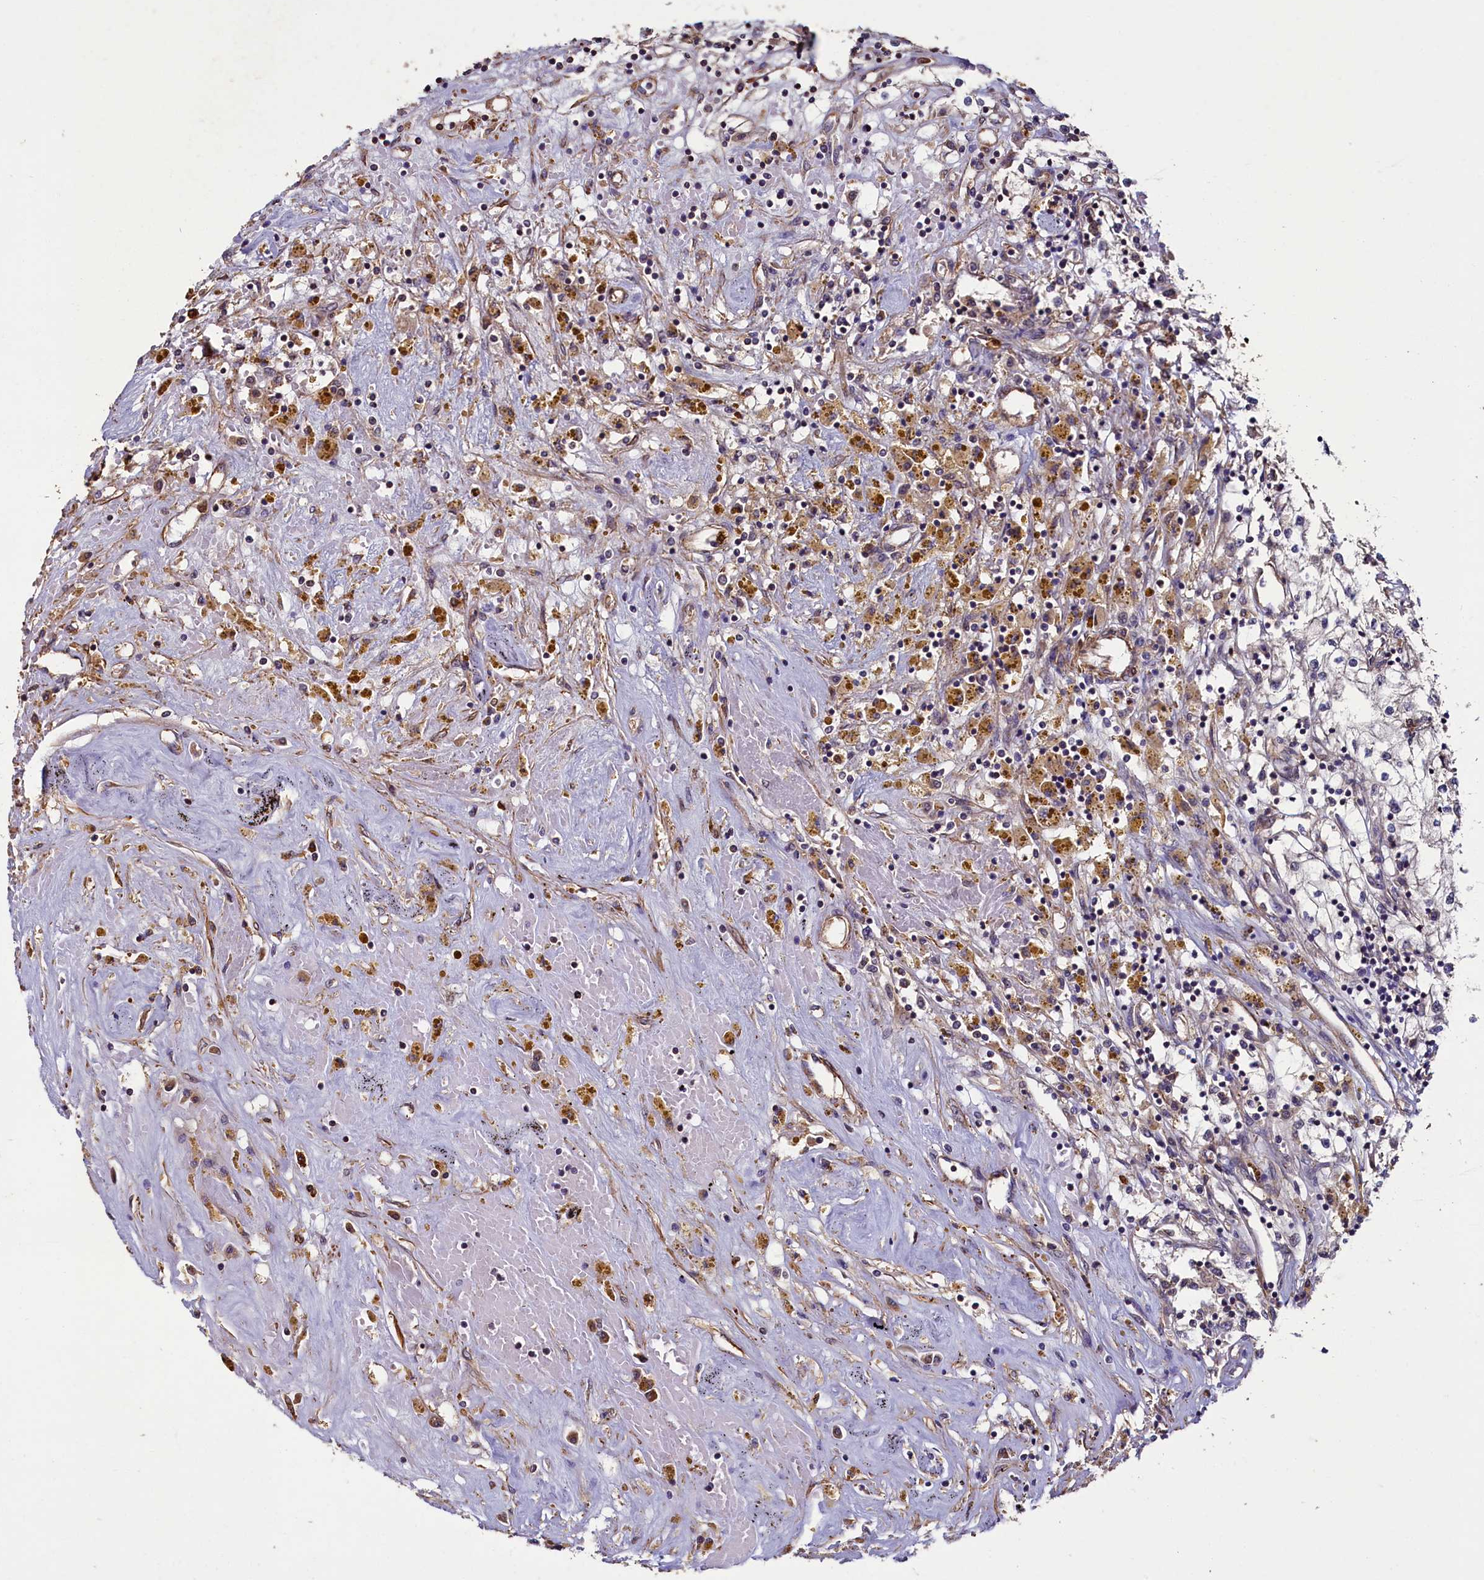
{"staining": {"intensity": "negative", "quantity": "none", "location": "none"}, "tissue": "renal cancer", "cell_type": "Tumor cells", "image_type": "cancer", "snomed": [{"axis": "morphology", "description": "Adenocarcinoma, NOS"}, {"axis": "topography", "description": "Kidney"}], "caption": "DAB immunohistochemical staining of human renal cancer (adenocarcinoma) reveals no significant expression in tumor cells.", "gene": "CCDC102B", "patient": {"sex": "male", "age": 56}}